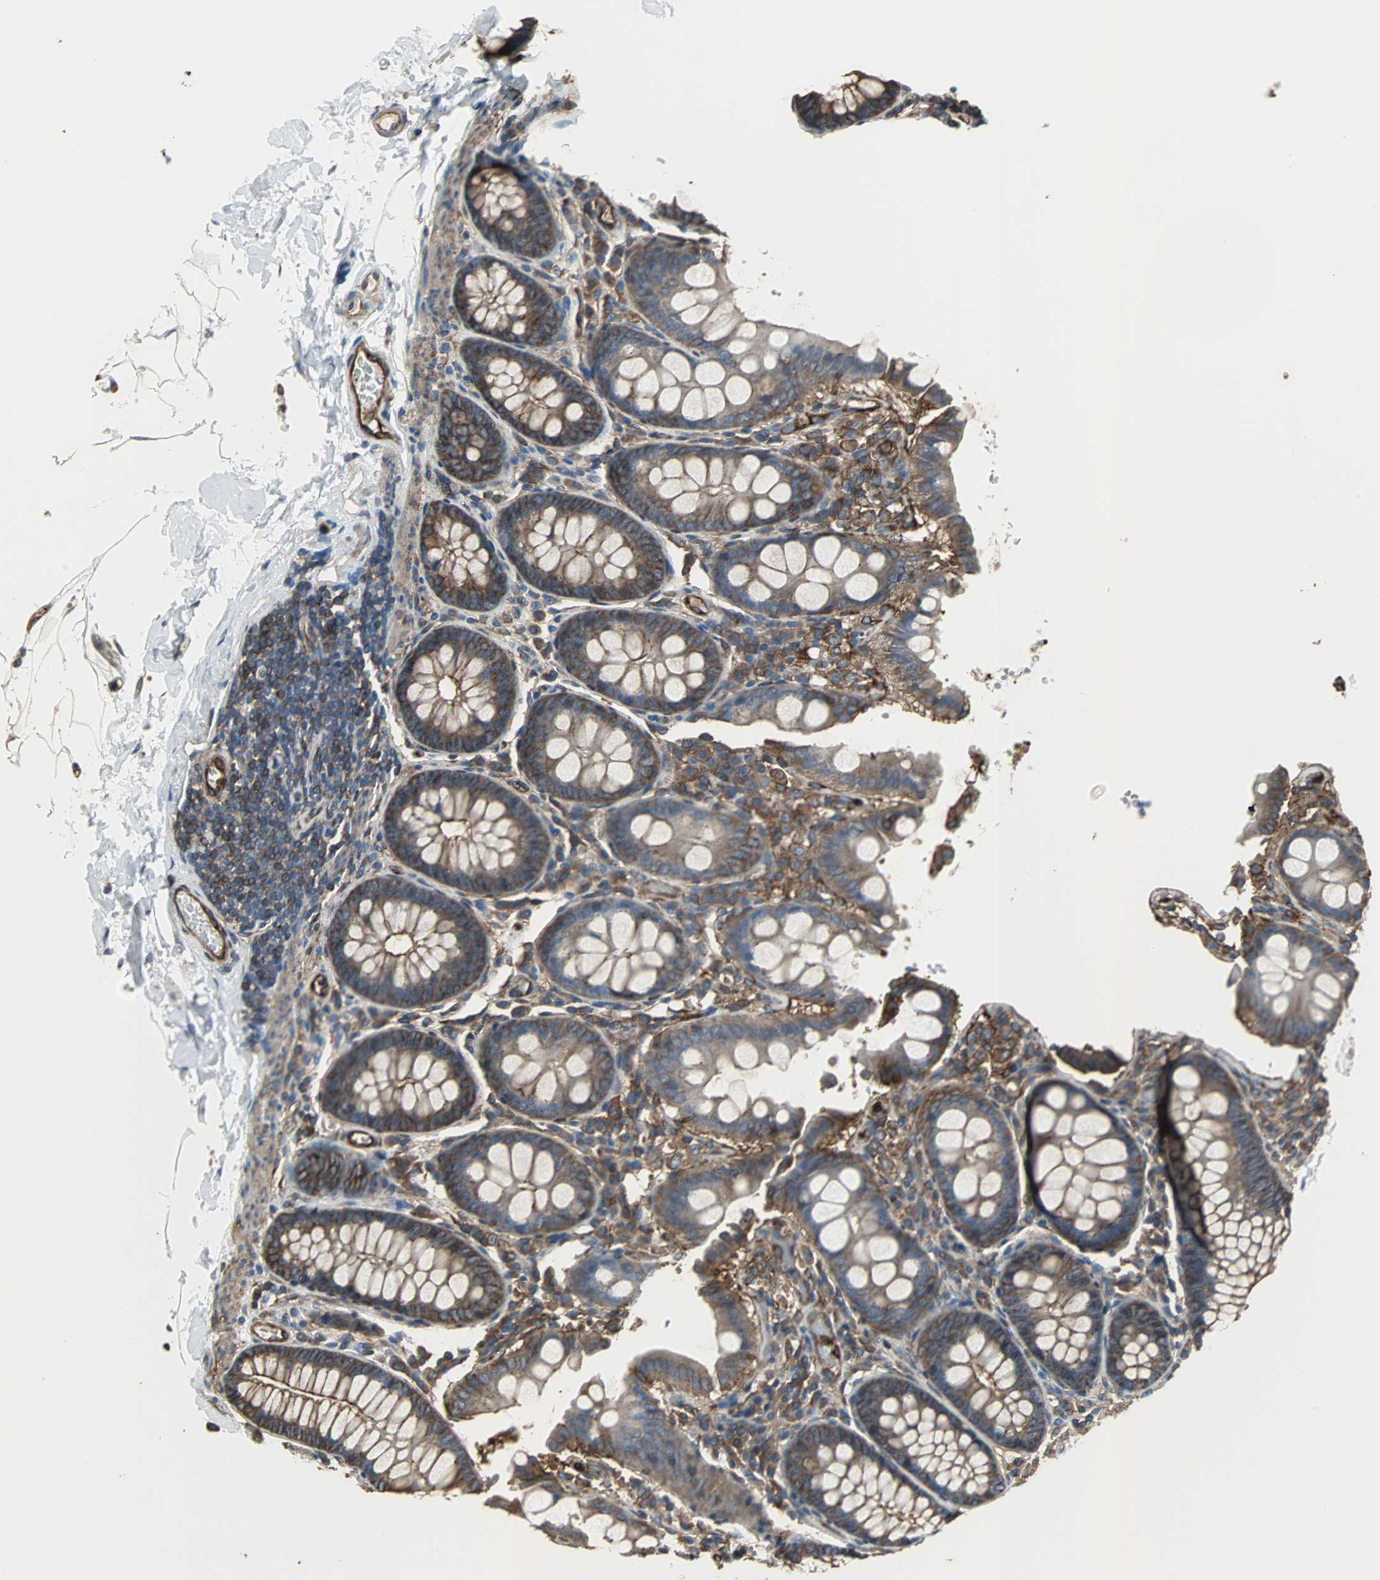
{"staining": {"intensity": "moderate", "quantity": ">75%", "location": "cytoplasmic/membranous"}, "tissue": "colon", "cell_type": "Endothelial cells", "image_type": "normal", "snomed": [{"axis": "morphology", "description": "Normal tissue, NOS"}, {"axis": "topography", "description": "Colon"}], "caption": "An immunohistochemistry photomicrograph of unremarkable tissue is shown. Protein staining in brown labels moderate cytoplasmic/membranous positivity in colon within endothelial cells. Immunohistochemistry stains the protein in brown and the nuclei are stained blue.", "gene": "ACTN1", "patient": {"sex": "female", "age": 61}}